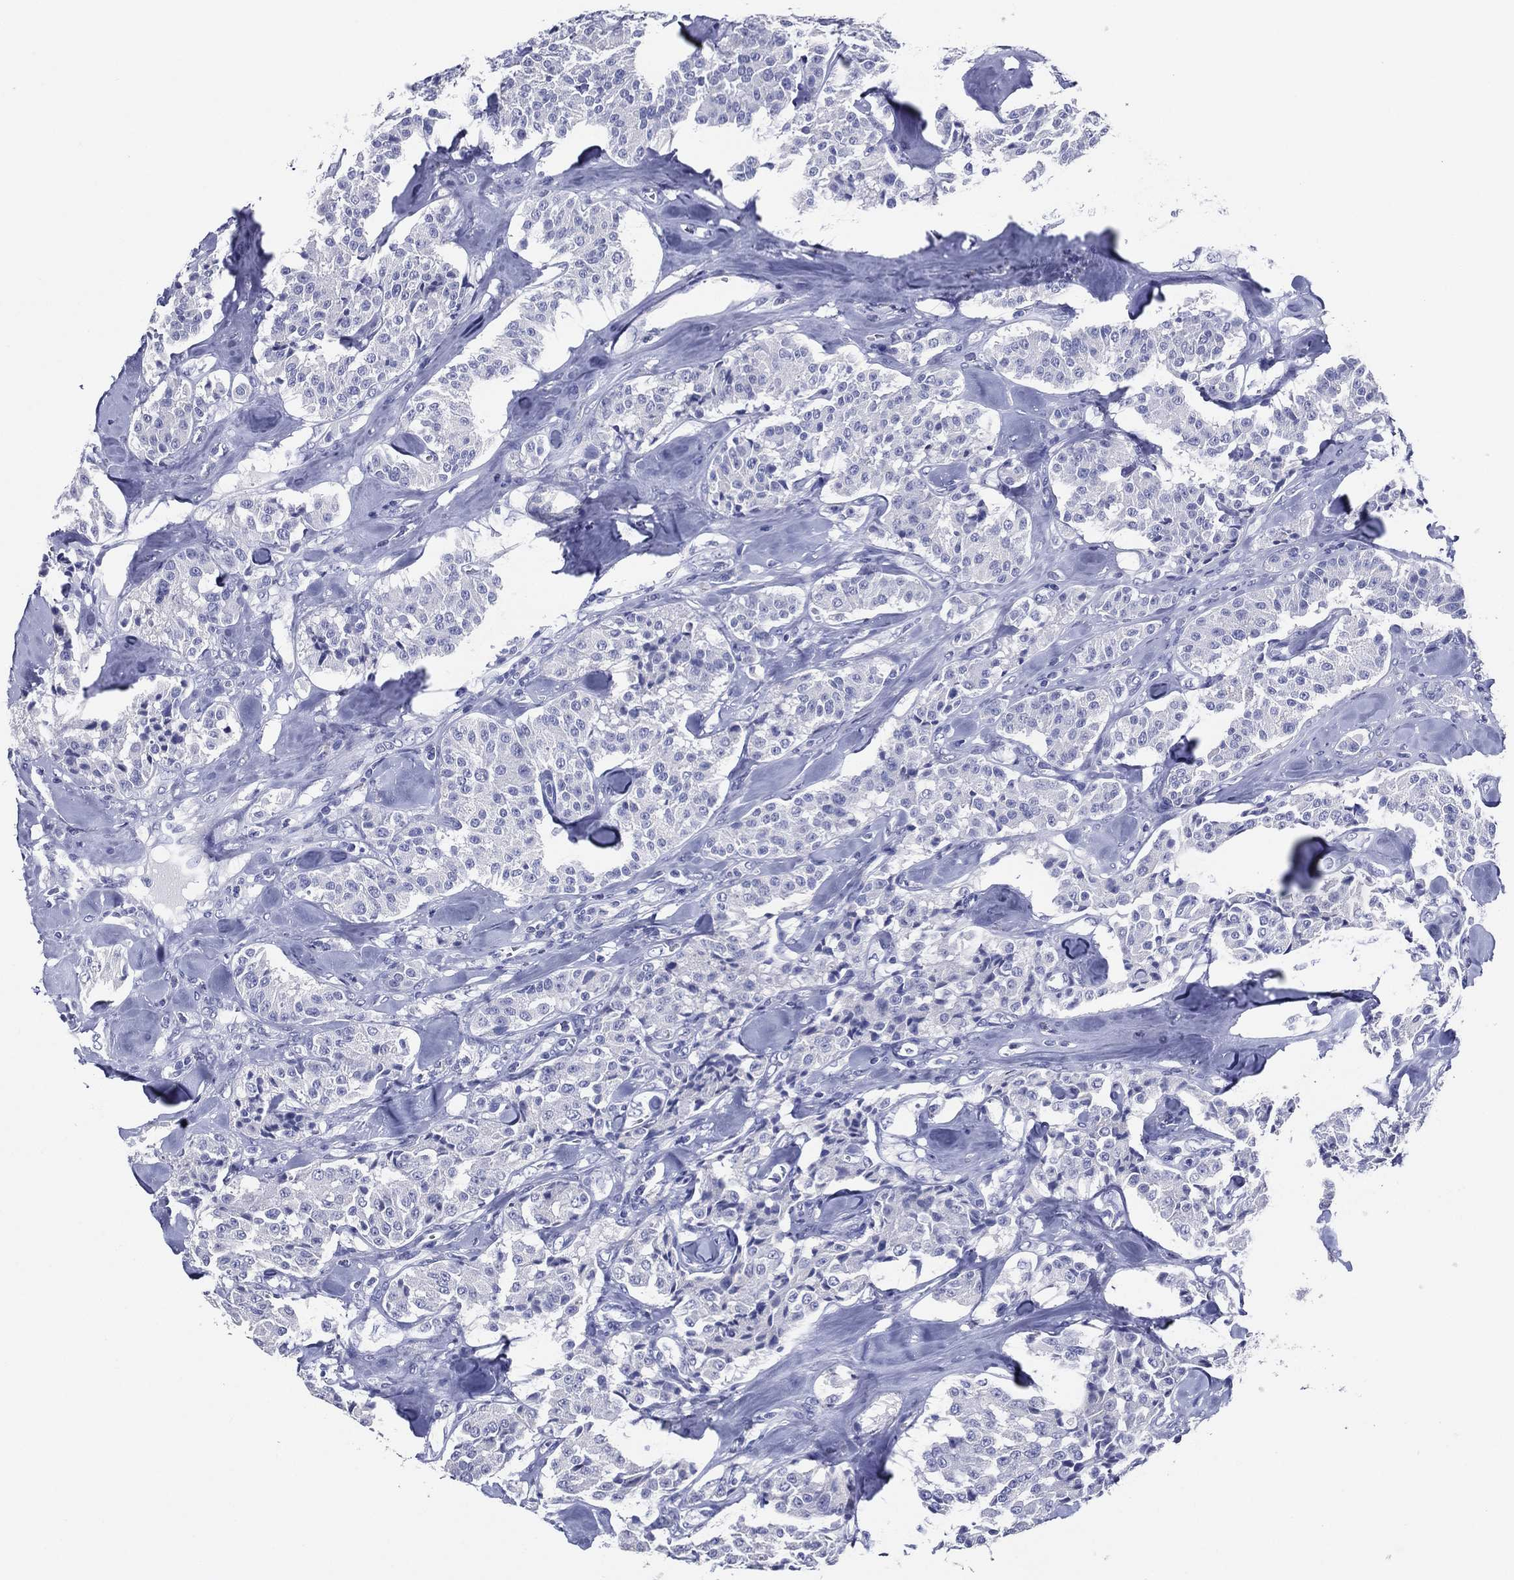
{"staining": {"intensity": "negative", "quantity": "none", "location": "none"}, "tissue": "carcinoid", "cell_type": "Tumor cells", "image_type": "cancer", "snomed": [{"axis": "morphology", "description": "Carcinoid, malignant, NOS"}, {"axis": "topography", "description": "Pancreas"}], "caption": "DAB immunohistochemical staining of carcinoid shows no significant expression in tumor cells. Nuclei are stained in blue.", "gene": "TFAP2A", "patient": {"sex": "male", "age": 41}}